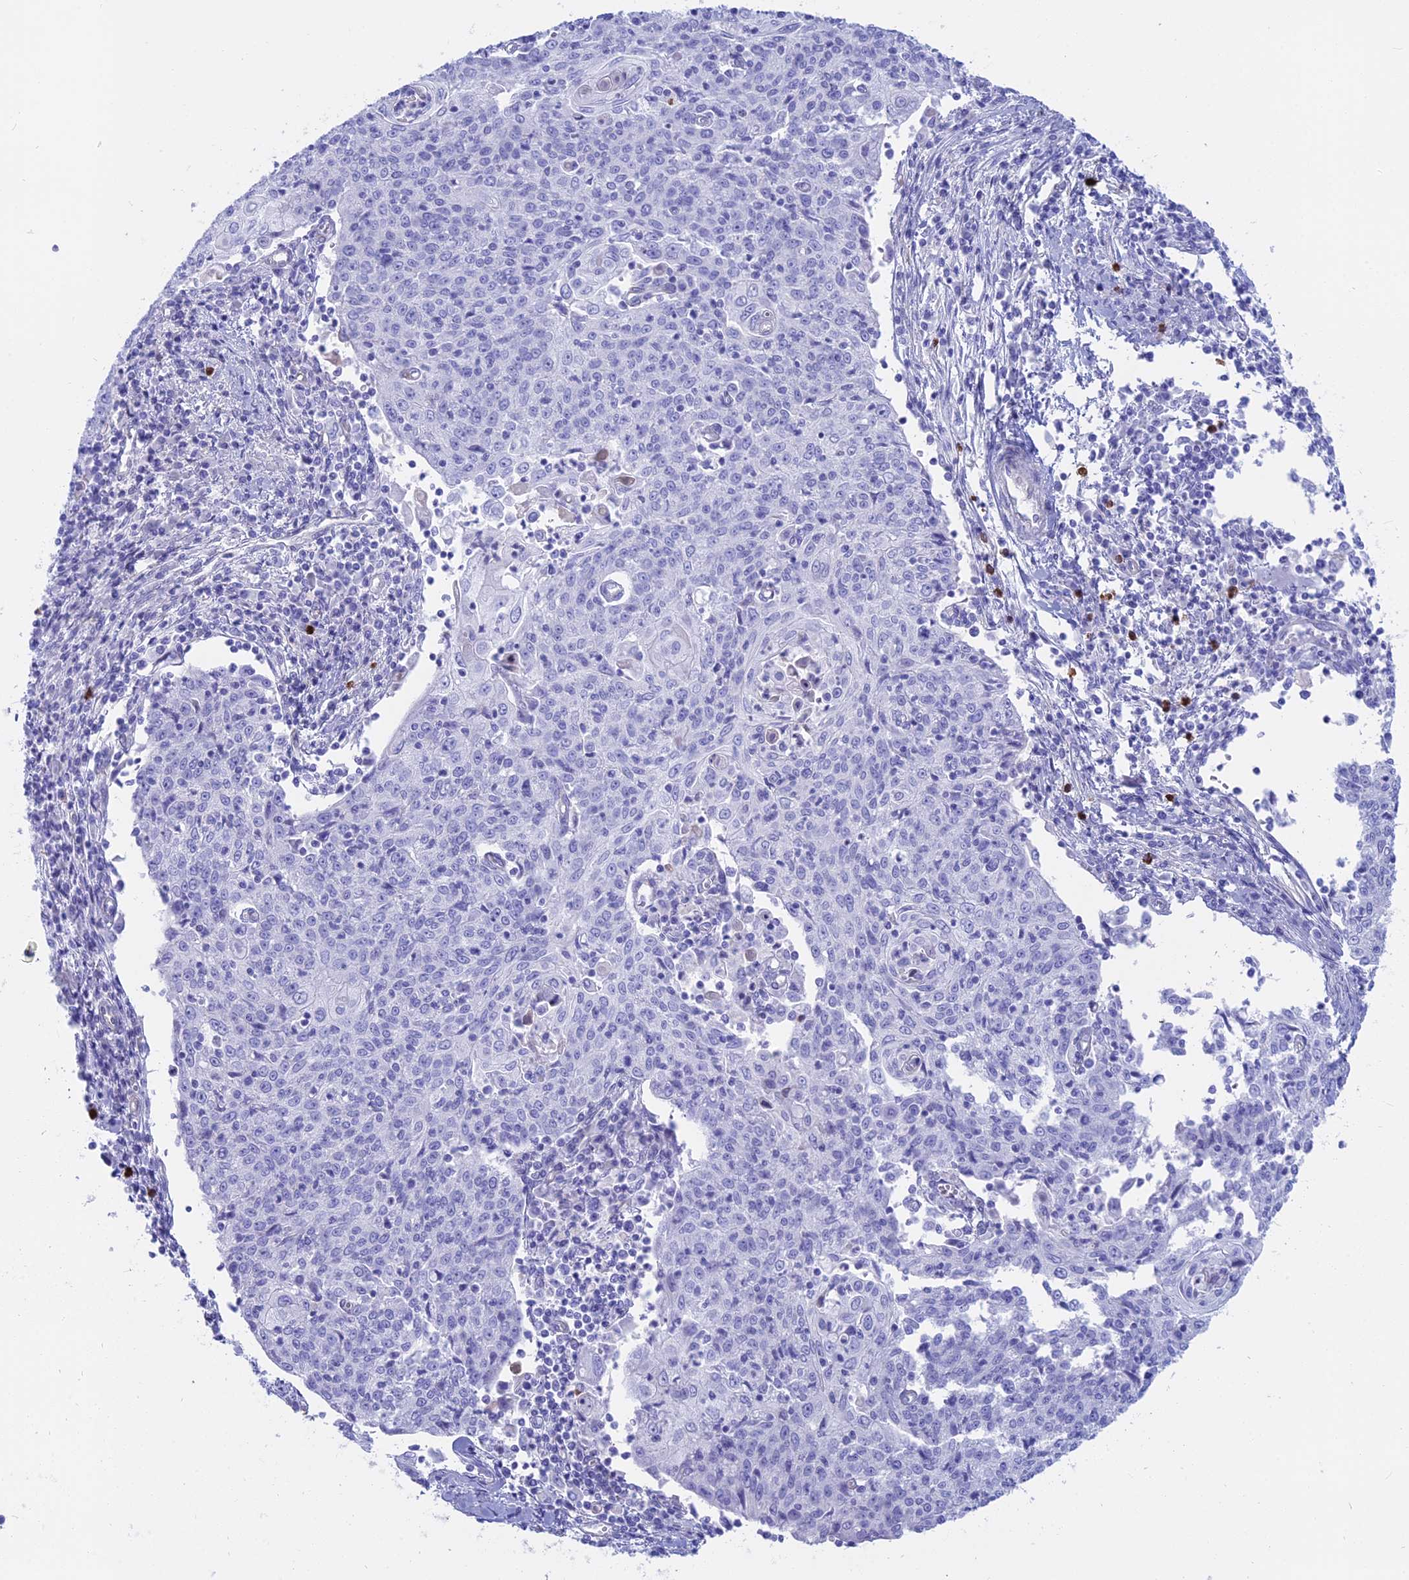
{"staining": {"intensity": "negative", "quantity": "none", "location": "none"}, "tissue": "cervical cancer", "cell_type": "Tumor cells", "image_type": "cancer", "snomed": [{"axis": "morphology", "description": "Squamous cell carcinoma, NOS"}, {"axis": "topography", "description": "Cervix"}], "caption": "Squamous cell carcinoma (cervical) was stained to show a protein in brown. There is no significant positivity in tumor cells. (DAB immunohistochemistry (IHC) visualized using brightfield microscopy, high magnification).", "gene": "OR2AE1", "patient": {"sex": "female", "age": 48}}